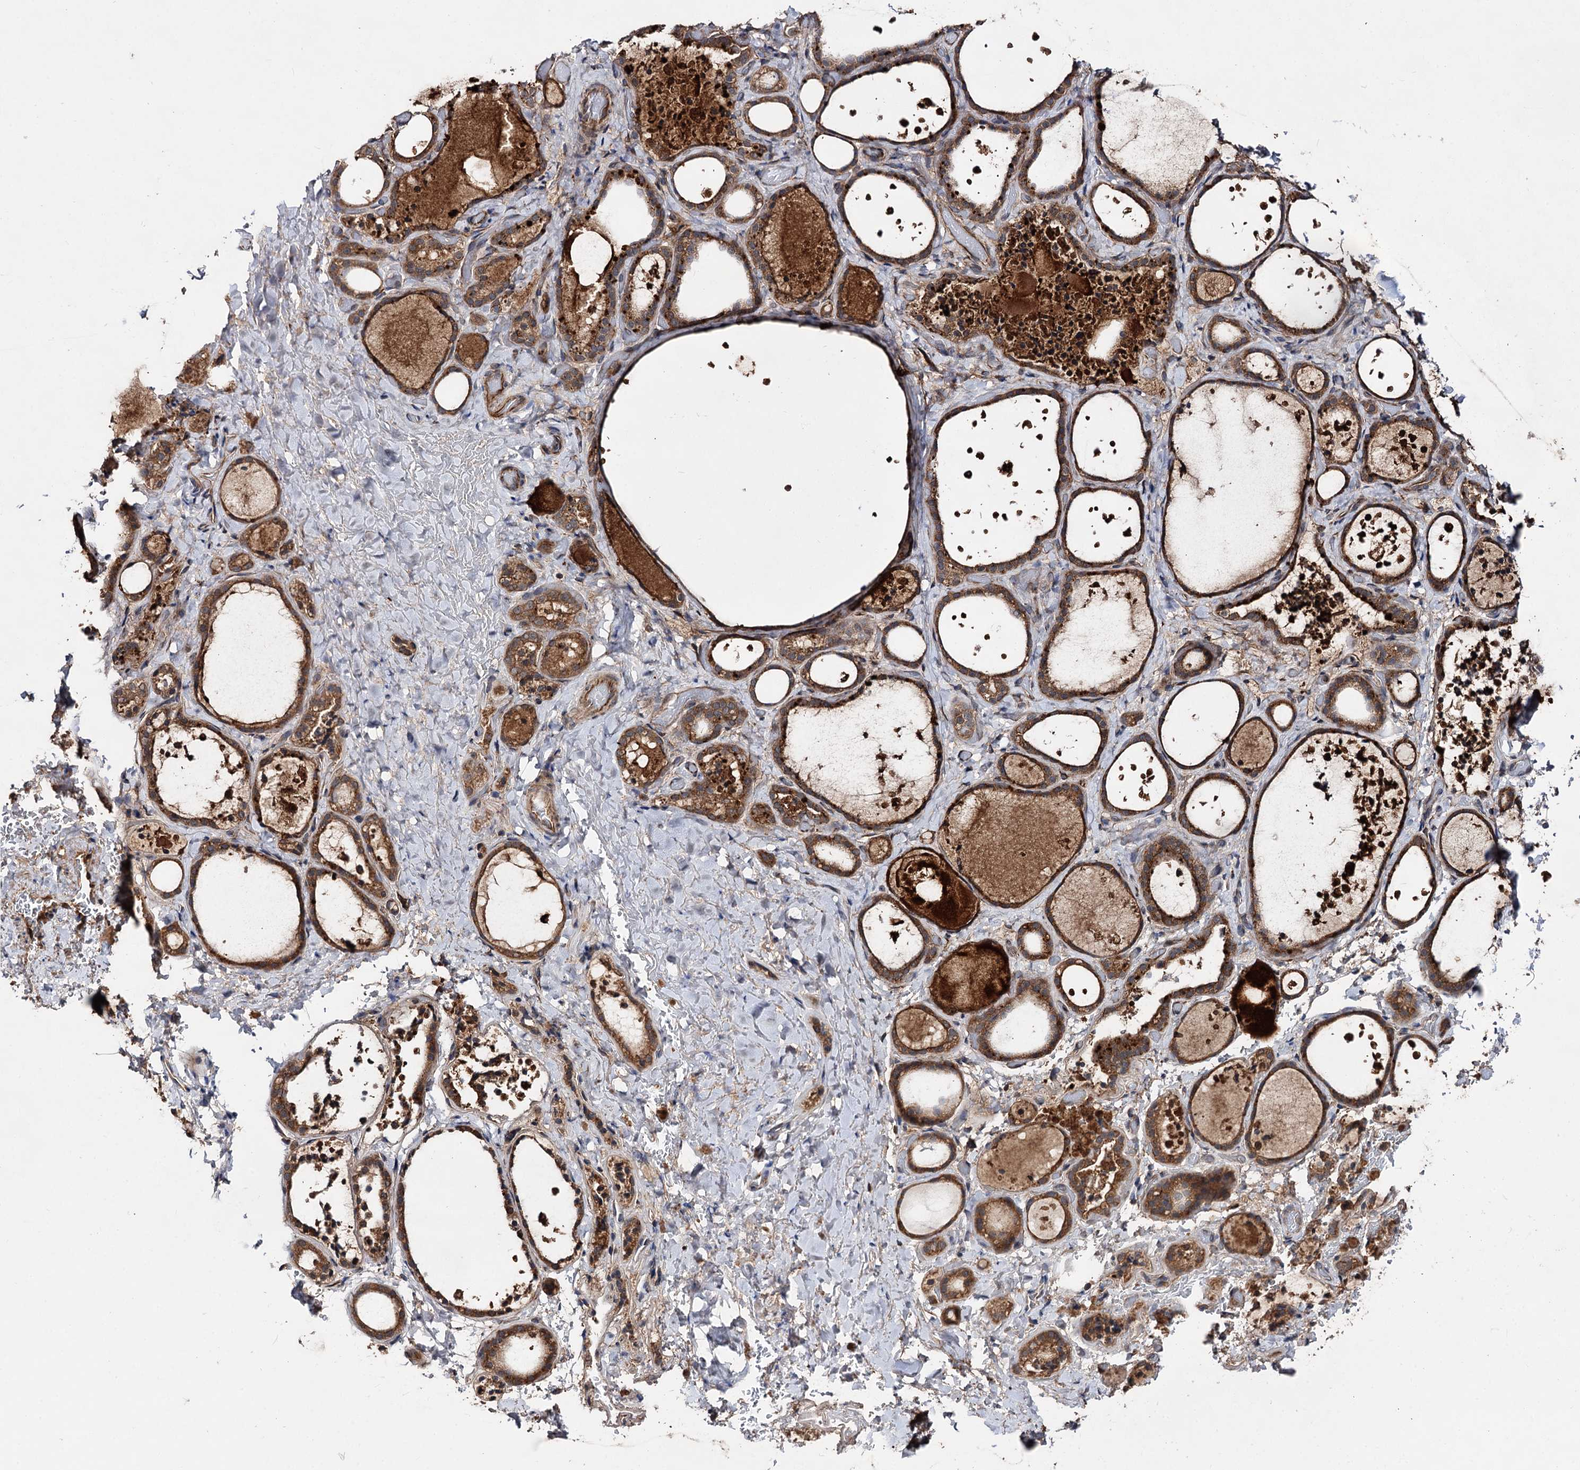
{"staining": {"intensity": "moderate", "quantity": ">75%", "location": "cytoplasmic/membranous"}, "tissue": "thyroid gland", "cell_type": "Glandular cells", "image_type": "normal", "snomed": [{"axis": "morphology", "description": "Normal tissue, NOS"}, {"axis": "topography", "description": "Thyroid gland"}], "caption": "The immunohistochemical stain labels moderate cytoplasmic/membranous staining in glandular cells of normal thyroid gland. Using DAB (3,3'-diaminobenzidine) (brown) and hematoxylin (blue) stains, captured at high magnification using brightfield microscopy.", "gene": "TEX9", "patient": {"sex": "female", "age": 44}}